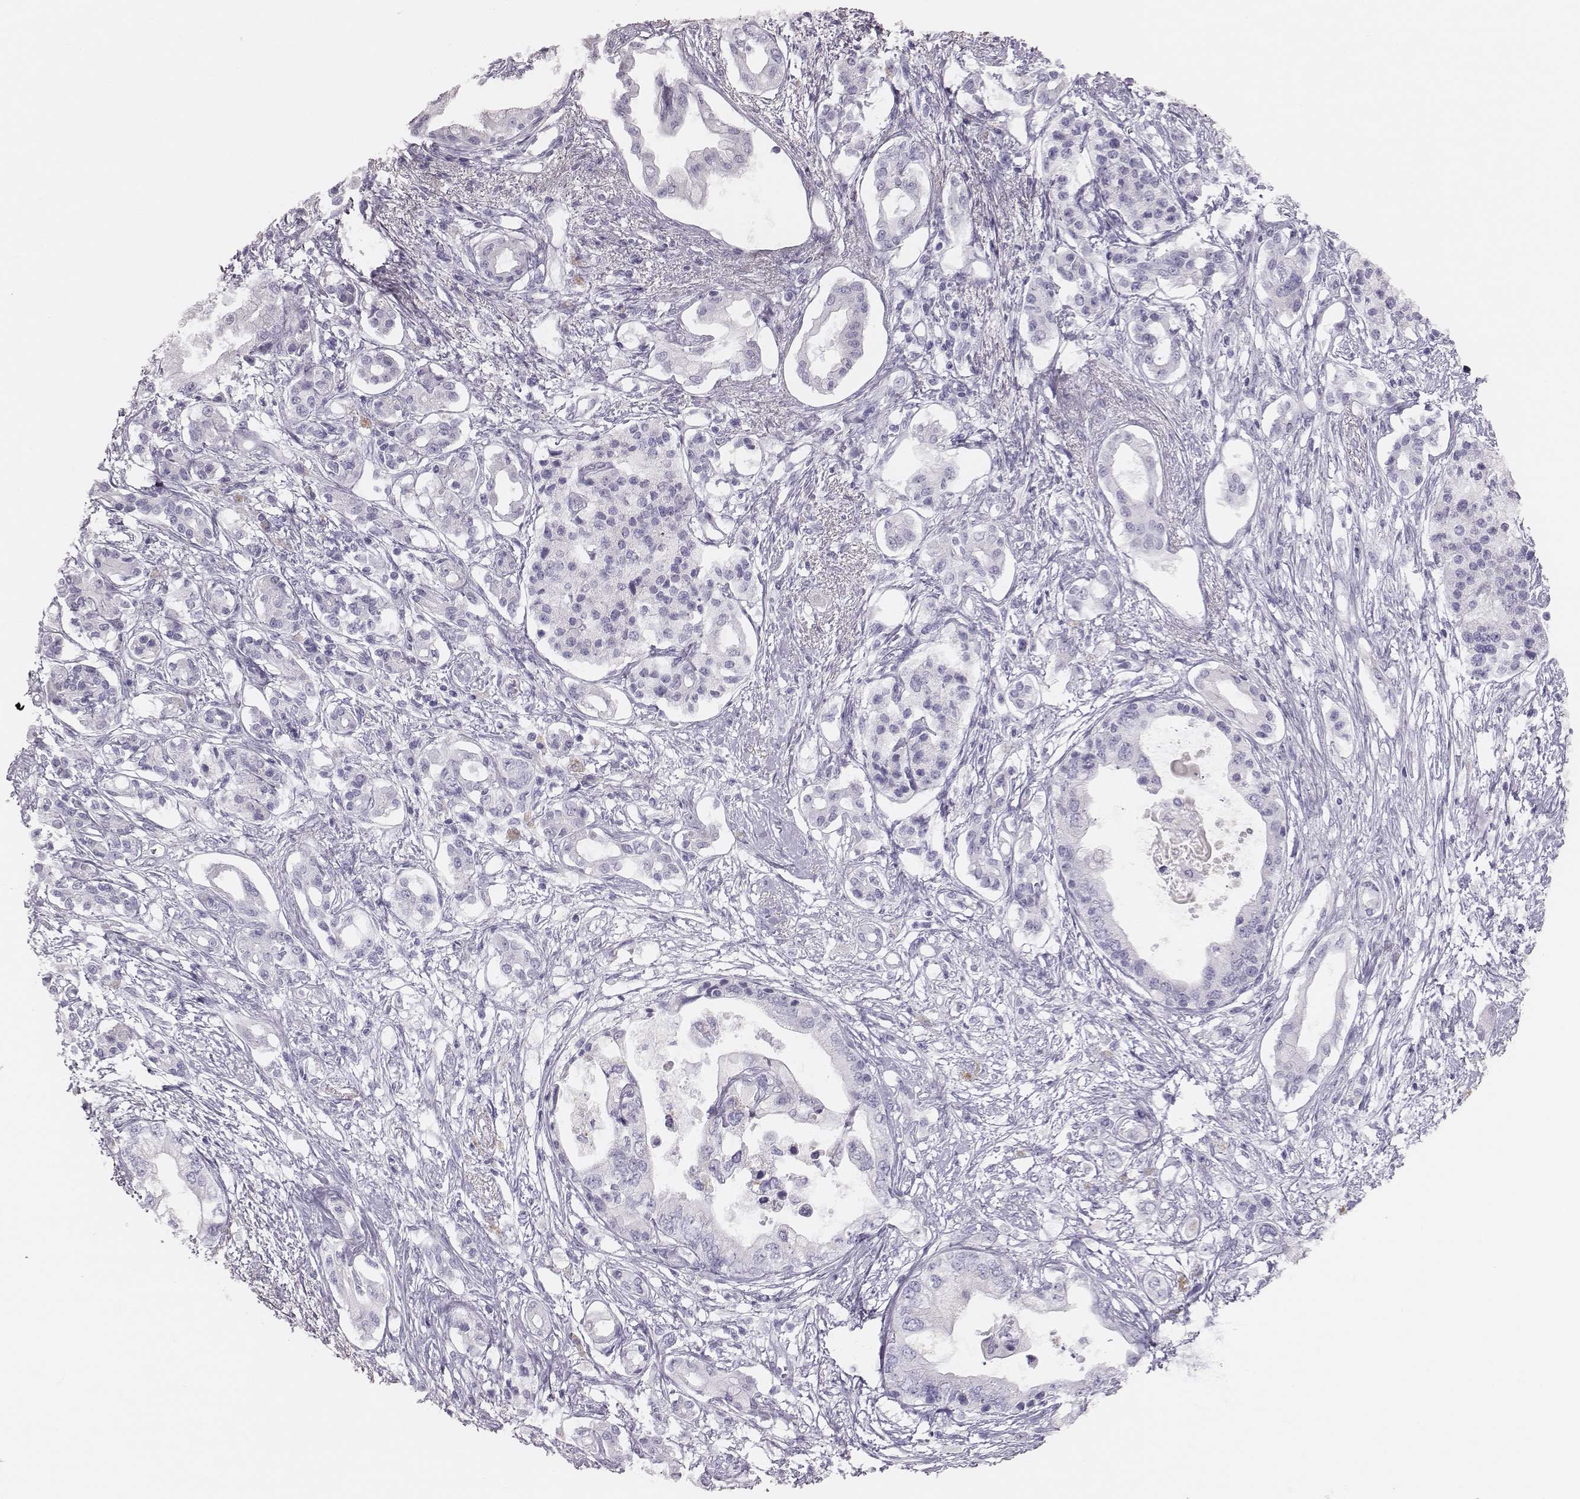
{"staining": {"intensity": "negative", "quantity": "none", "location": "none"}, "tissue": "pancreatic cancer", "cell_type": "Tumor cells", "image_type": "cancer", "snomed": [{"axis": "morphology", "description": "Adenocarcinoma, NOS"}, {"axis": "topography", "description": "Pancreas"}], "caption": "Immunohistochemical staining of human pancreatic cancer shows no significant positivity in tumor cells.", "gene": "H1-6", "patient": {"sex": "female", "age": 63}}